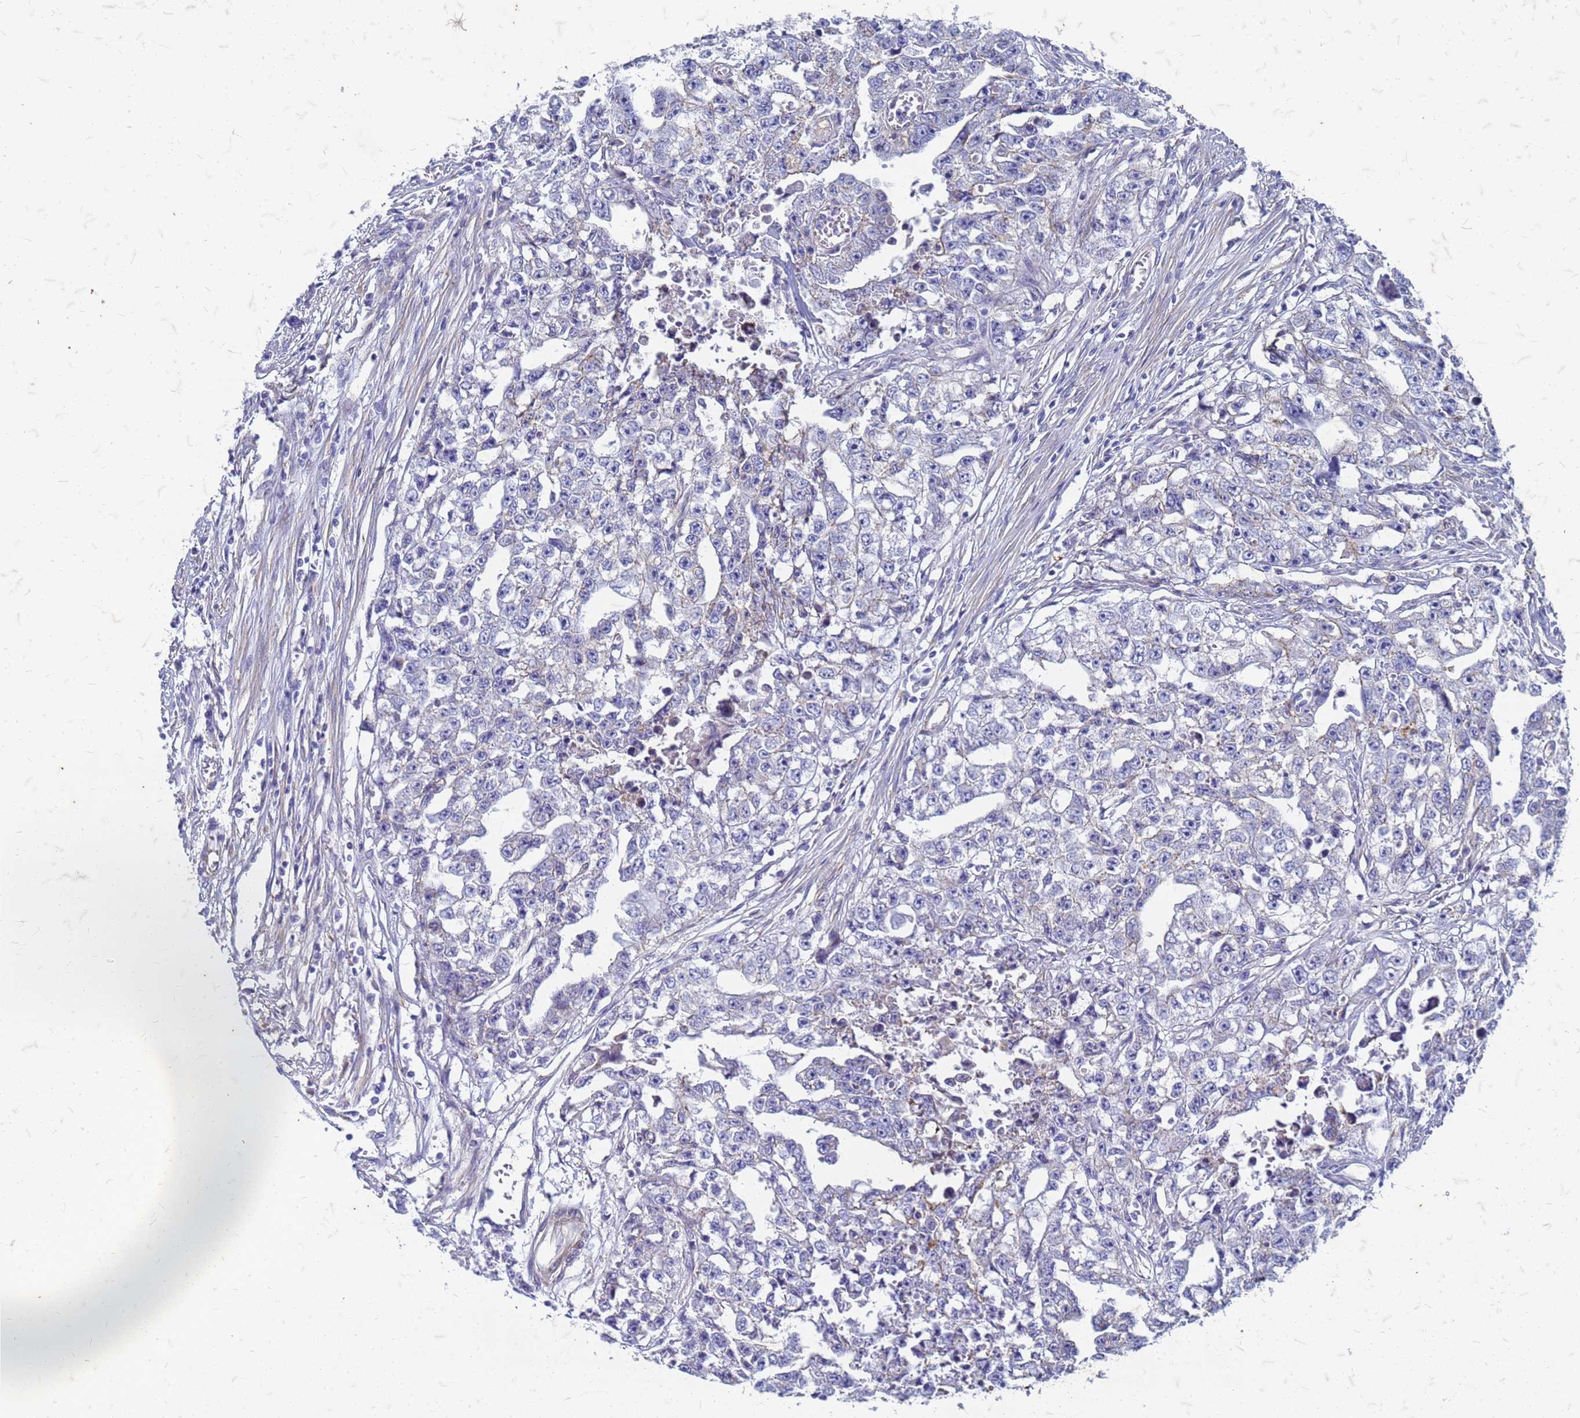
{"staining": {"intensity": "negative", "quantity": "none", "location": "none"}, "tissue": "testis cancer", "cell_type": "Tumor cells", "image_type": "cancer", "snomed": [{"axis": "morphology", "description": "Seminoma, NOS"}, {"axis": "morphology", "description": "Carcinoma, Embryonal, NOS"}, {"axis": "topography", "description": "Testis"}], "caption": "There is no significant positivity in tumor cells of testis seminoma.", "gene": "TRIM64B", "patient": {"sex": "male", "age": 43}}